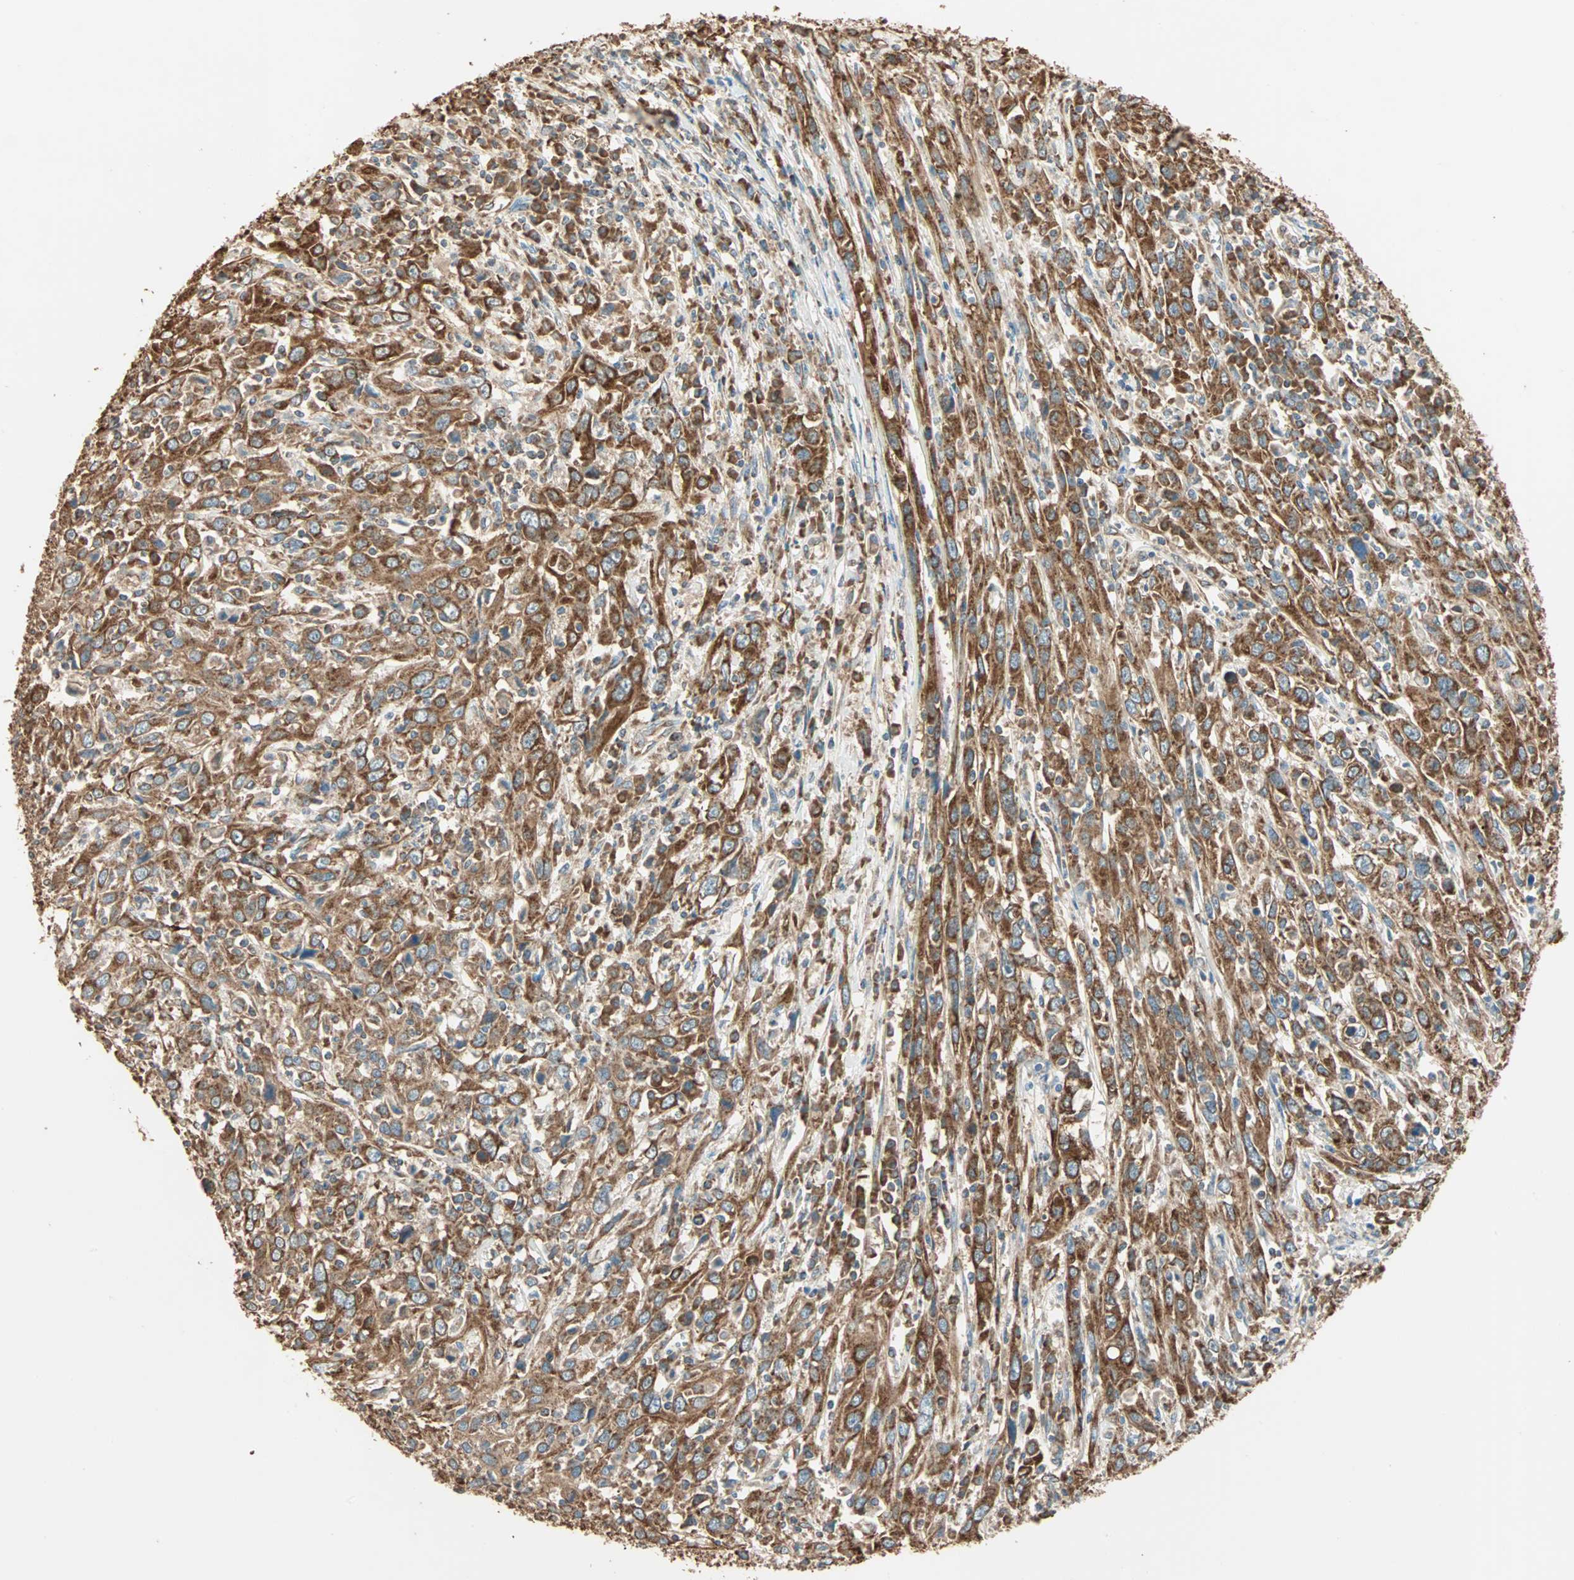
{"staining": {"intensity": "strong", "quantity": ">75%", "location": "cytoplasmic/membranous"}, "tissue": "cervical cancer", "cell_type": "Tumor cells", "image_type": "cancer", "snomed": [{"axis": "morphology", "description": "Squamous cell carcinoma, NOS"}, {"axis": "topography", "description": "Cervix"}], "caption": "Immunohistochemical staining of squamous cell carcinoma (cervical) displays high levels of strong cytoplasmic/membranous staining in about >75% of tumor cells.", "gene": "EIF4G2", "patient": {"sex": "female", "age": 46}}